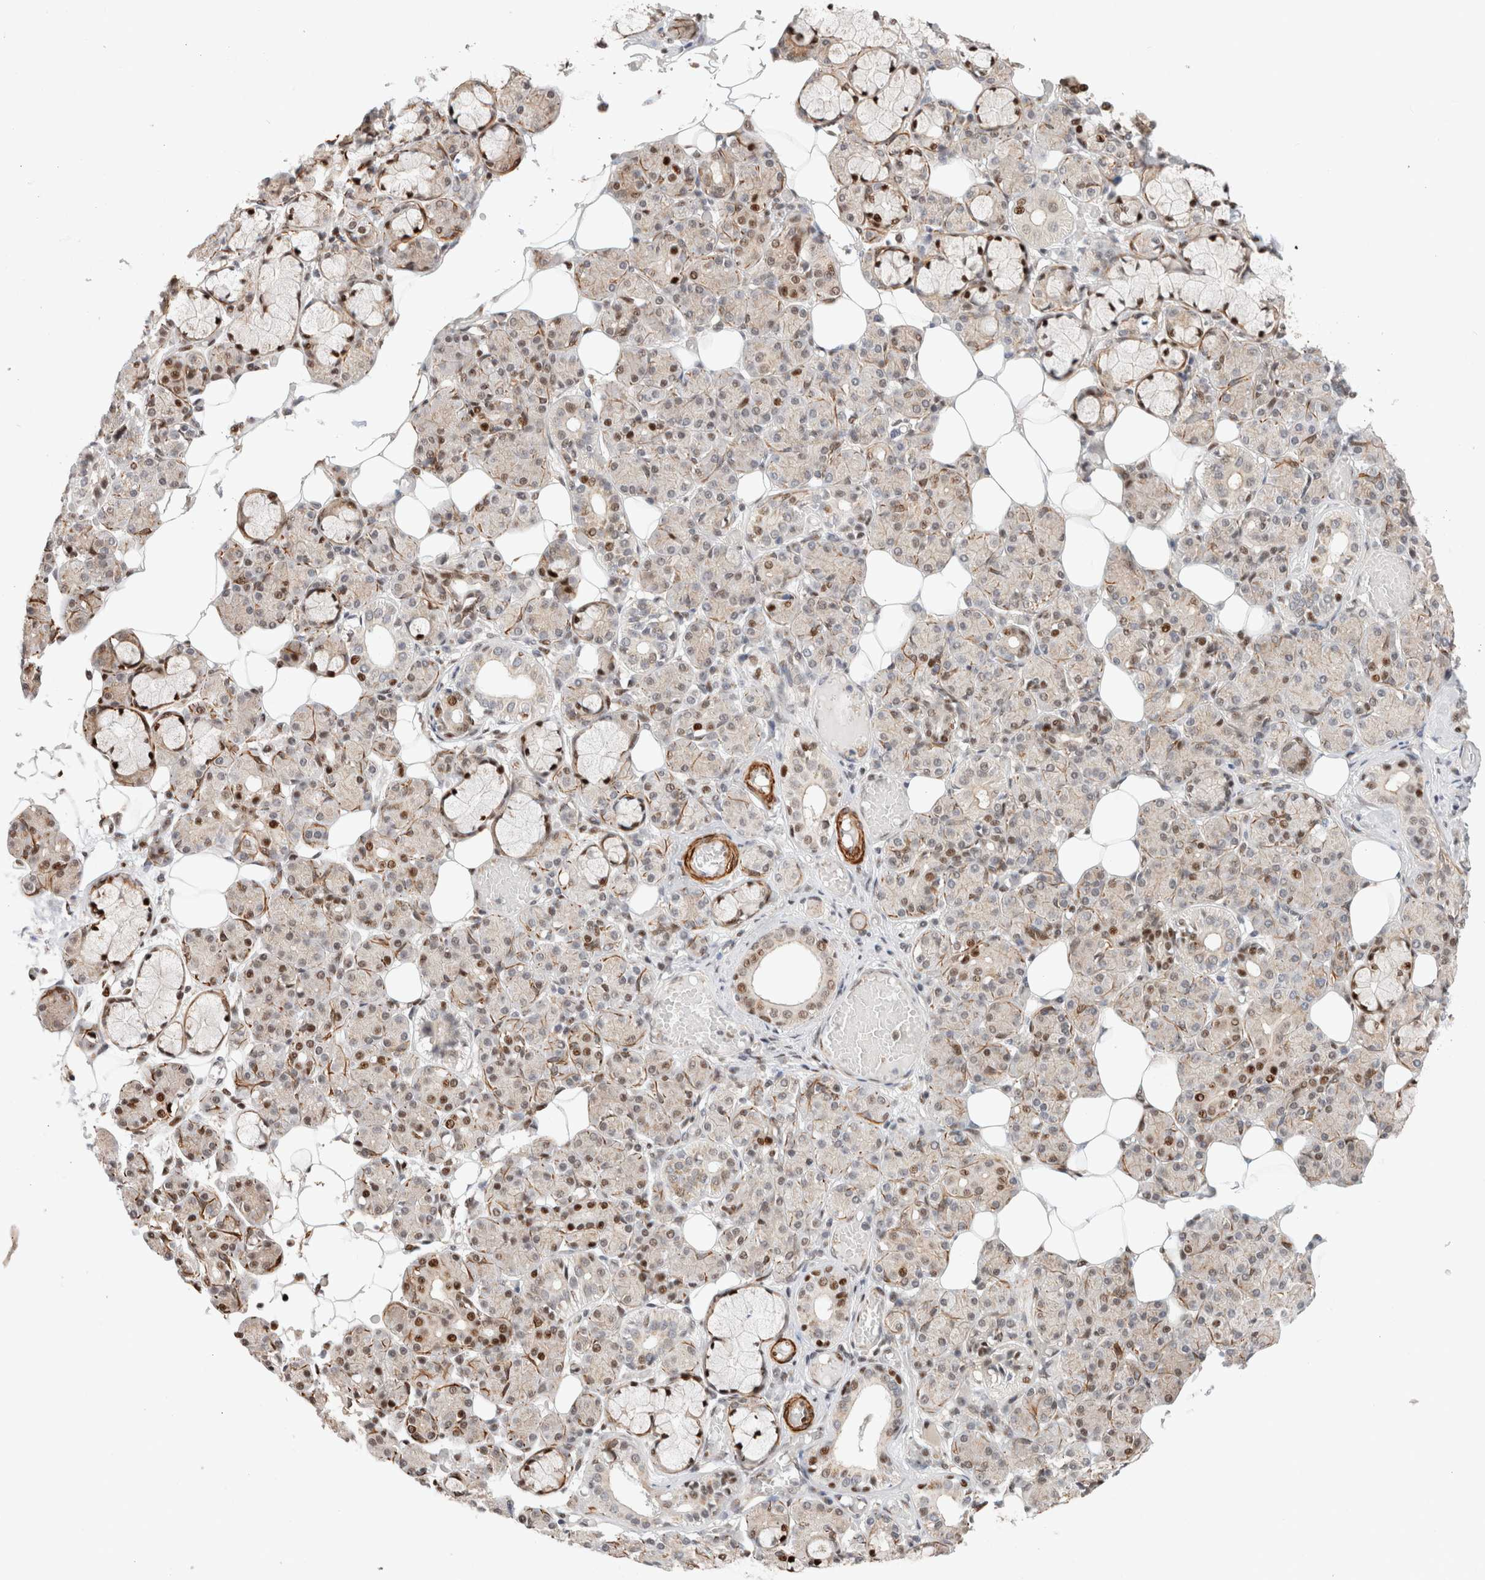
{"staining": {"intensity": "strong", "quantity": "25%-75%", "location": "nuclear"}, "tissue": "salivary gland", "cell_type": "Glandular cells", "image_type": "normal", "snomed": [{"axis": "morphology", "description": "Normal tissue, NOS"}, {"axis": "topography", "description": "Salivary gland"}], "caption": "IHC (DAB (3,3'-diaminobenzidine)) staining of benign salivary gland shows strong nuclear protein staining in about 25%-75% of glandular cells. The staining is performed using DAB (3,3'-diaminobenzidine) brown chromogen to label protein expression. The nuclei are counter-stained blue using hematoxylin.", "gene": "ID3", "patient": {"sex": "male", "age": 63}}